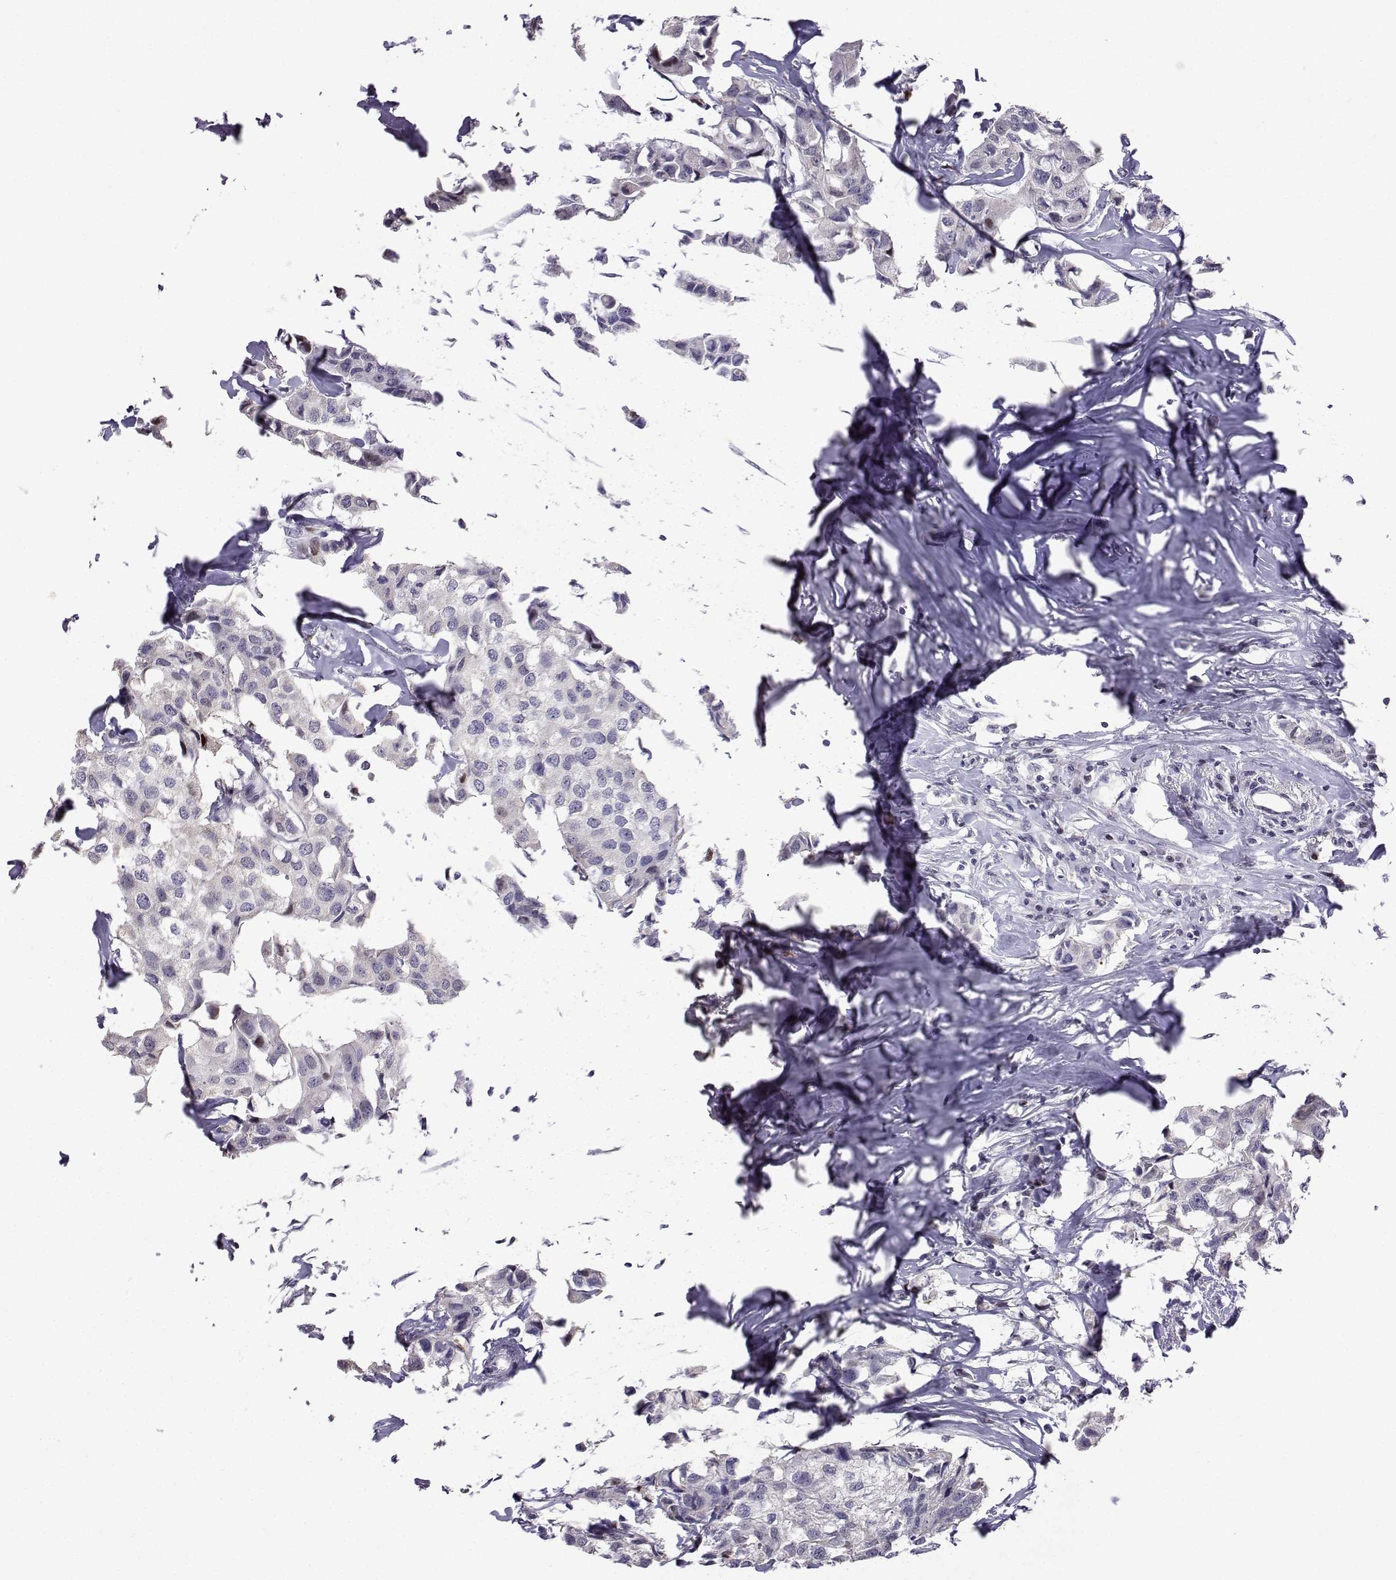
{"staining": {"intensity": "negative", "quantity": "none", "location": "none"}, "tissue": "breast cancer", "cell_type": "Tumor cells", "image_type": "cancer", "snomed": [{"axis": "morphology", "description": "Duct carcinoma"}, {"axis": "topography", "description": "Breast"}], "caption": "This image is of invasive ductal carcinoma (breast) stained with immunohistochemistry to label a protein in brown with the nuclei are counter-stained blue. There is no staining in tumor cells.", "gene": "CFAP70", "patient": {"sex": "female", "age": 80}}